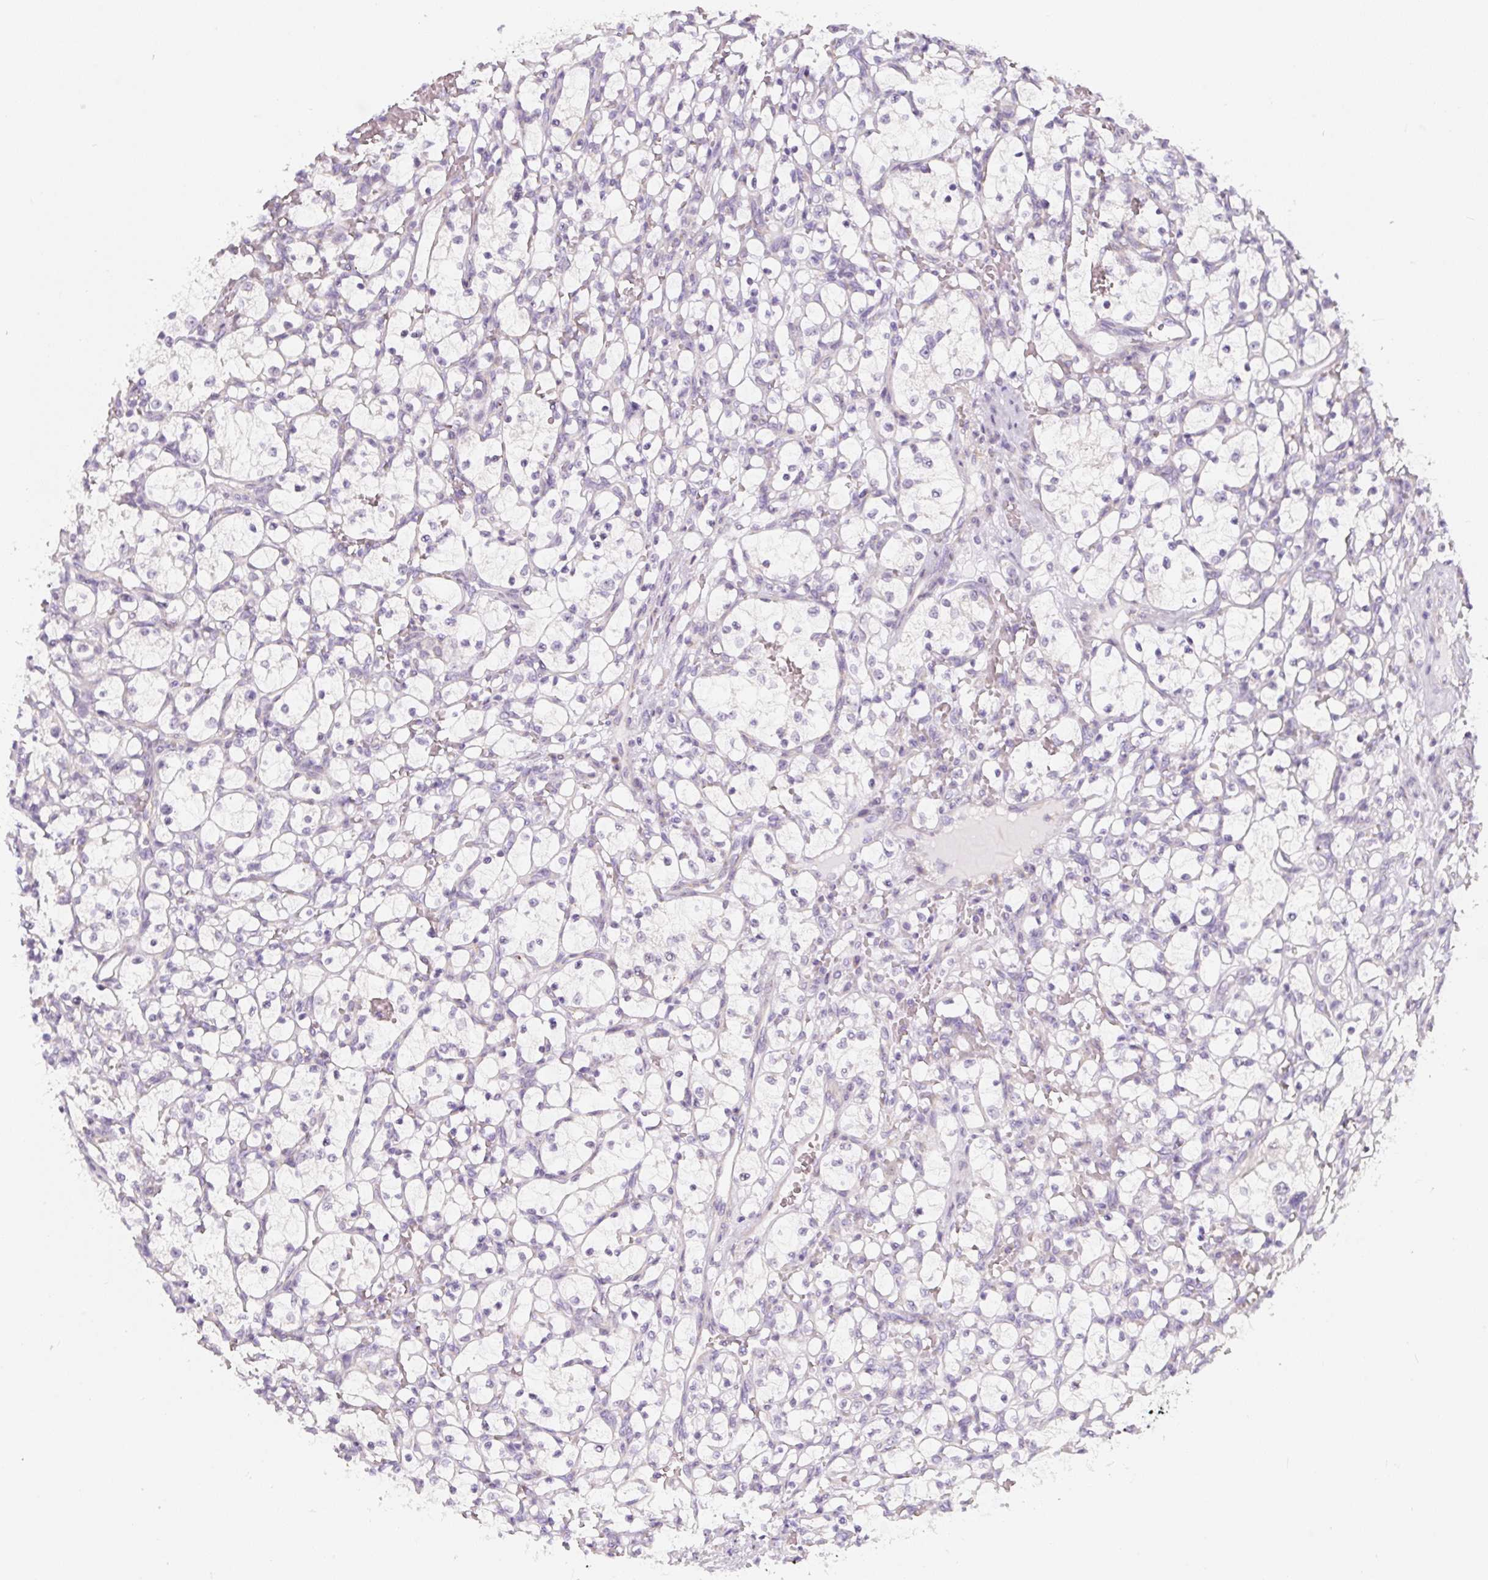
{"staining": {"intensity": "negative", "quantity": "none", "location": "none"}, "tissue": "renal cancer", "cell_type": "Tumor cells", "image_type": "cancer", "snomed": [{"axis": "morphology", "description": "Adenocarcinoma, NOS"}, {"axis": "topography", "description": "Kidney"}], "caption": "Adenocarcinoma (renal) was stained to show a protein in brown. There is no significant expression in tumor cells.", "gene": "PWWP3B", "patient": {"sex": "female", "age": 69}}